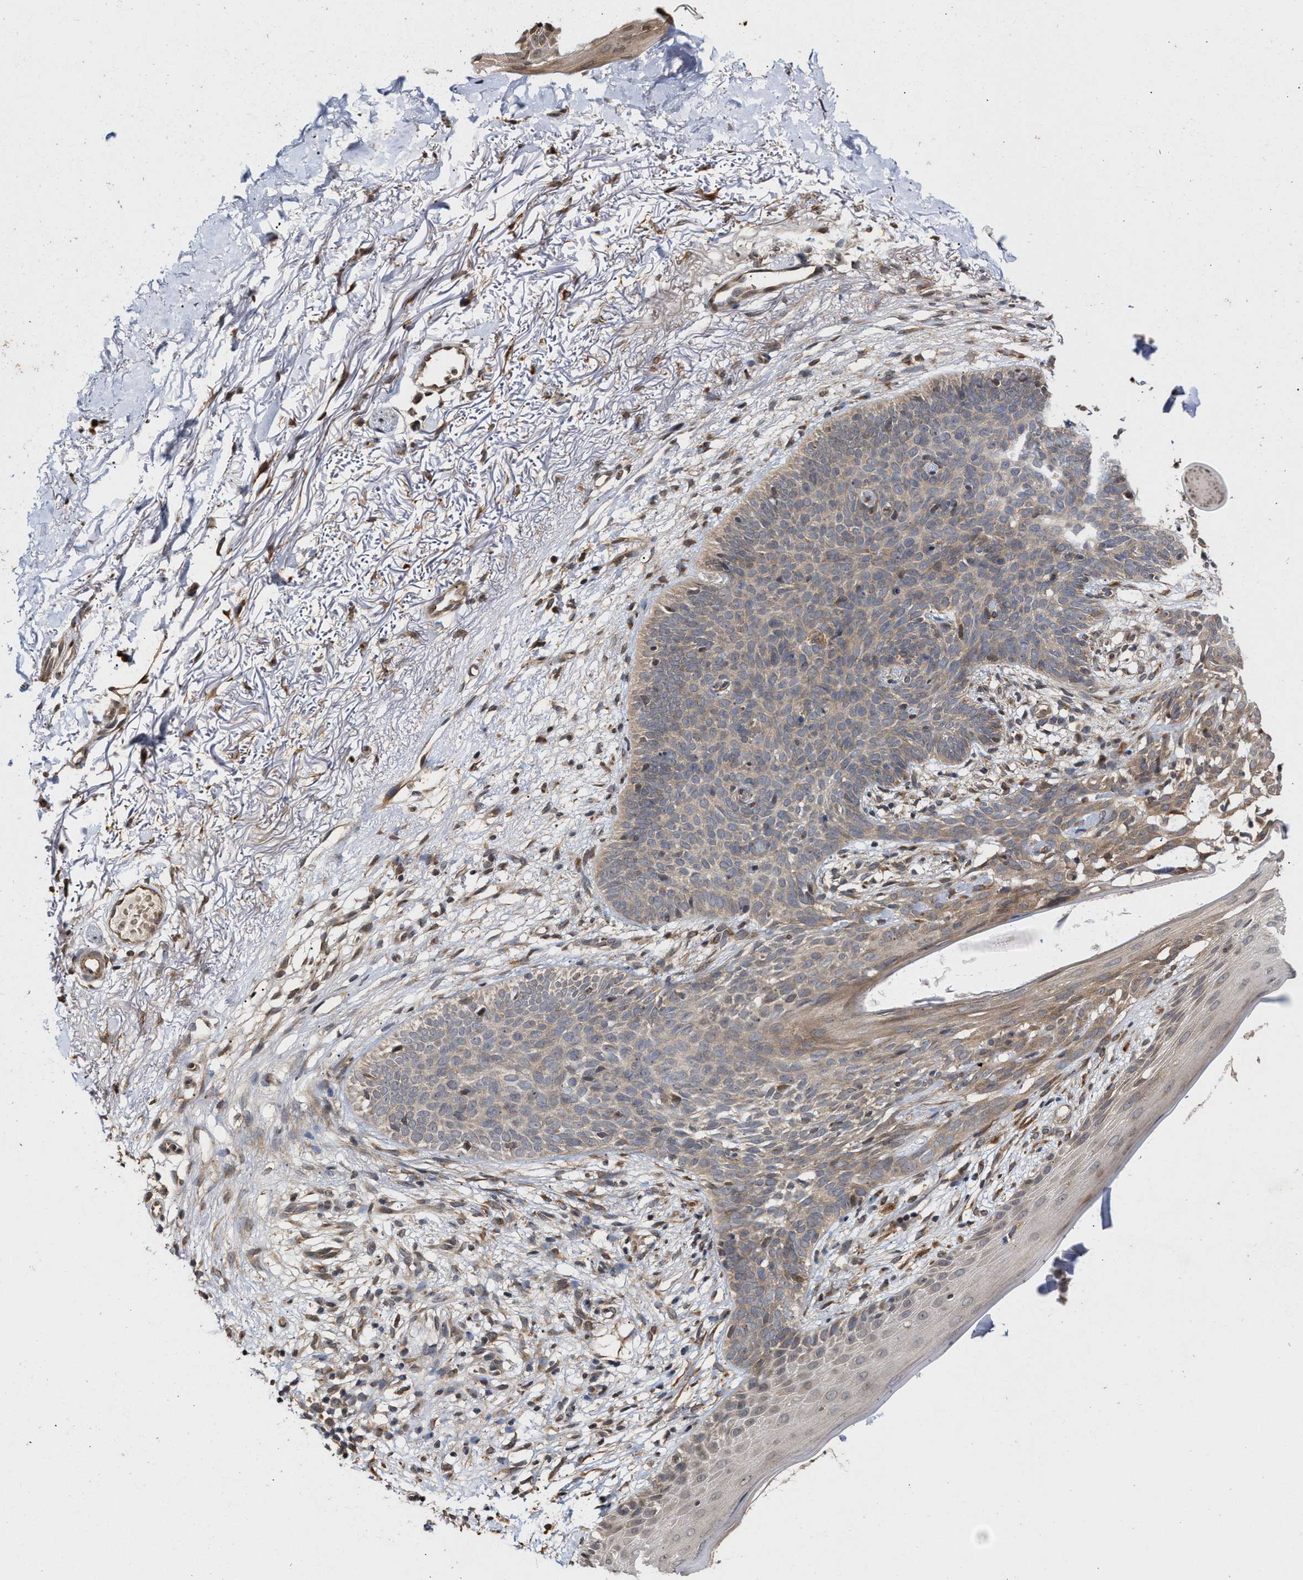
{"staining": {"intensity": "weak", "quantity": ">75%", "location": "cytoplasmic/membranous"}, "tissue": "skin cancer", "cell_type": "Tumor cells", "image_type": "cancer", "snomed": [{"axis": "morphology", "description": "Basal cell carcinoma"}, {"axis": "topography", "description": "Skin"}], "caption": "A brown stain highlights weak cytoplasmic/membranous positivity of a protein in human skin basal cell carcinoma tumor cells.", "gene": "SAR1A", "patient": {"sex": "female", "age": 70}}